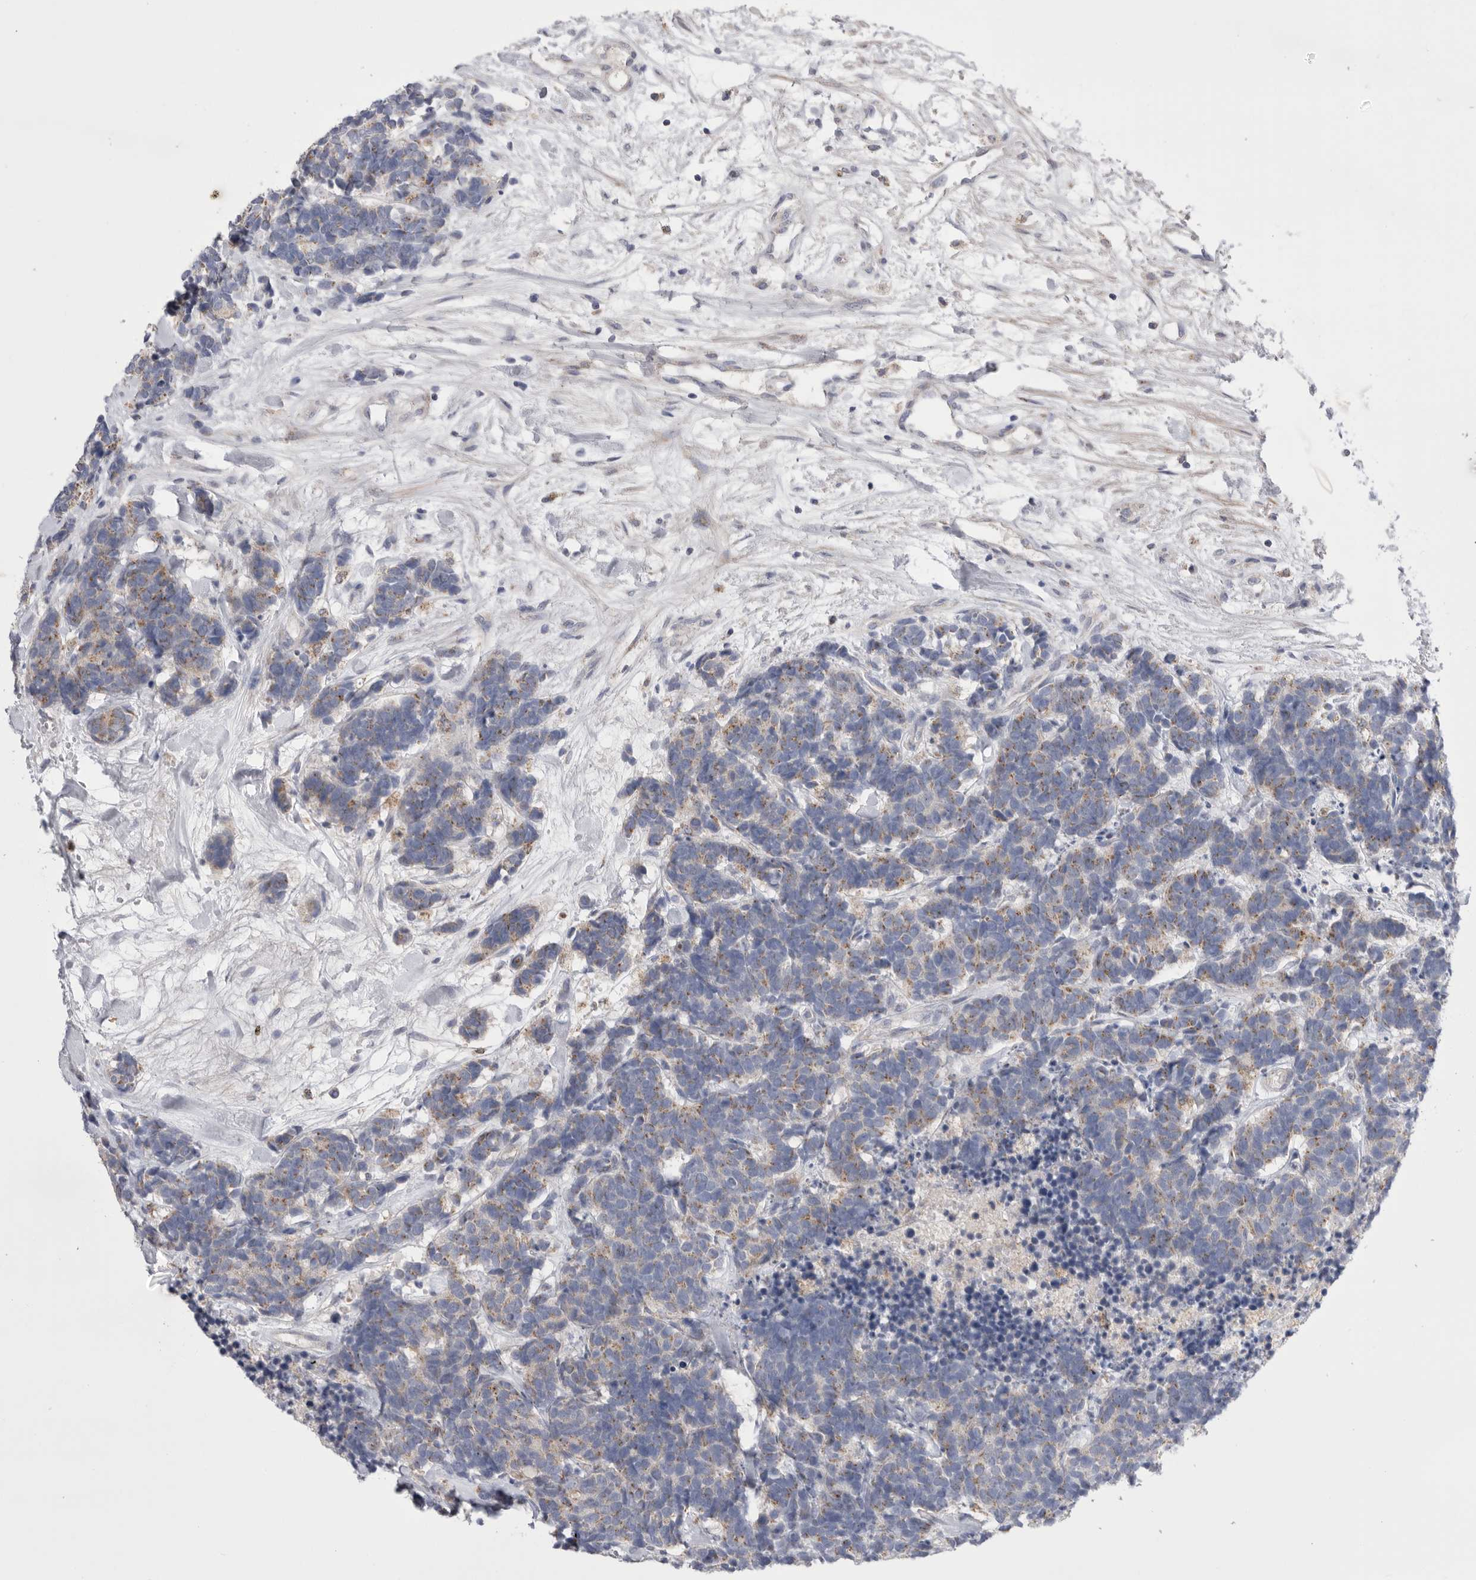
{"staining": {"intensity": "moderate", "quantity": ">75%", "location": "cytoplasmic/membranous"}, "tissue": "carcinoid", "cell_type": "Tumor cells", "image_type": "cancer", "snomed": [{"axis": "morphology", "description": "Carcinoma, NOS"}, {"axis": "morphology", "description": "Carcinoid, malignant, NOS"}, {"axis": "topography", "description": "Urinary bladder"}], "caption": "About >75% of tumor cells in human carcinoma exhibit moderate cytoplasmic/membranous protein staining as visualized by brown immunohistochemical staining.", "gene": "CCDC126", "patient": {"sex": "male", "age": 57}}